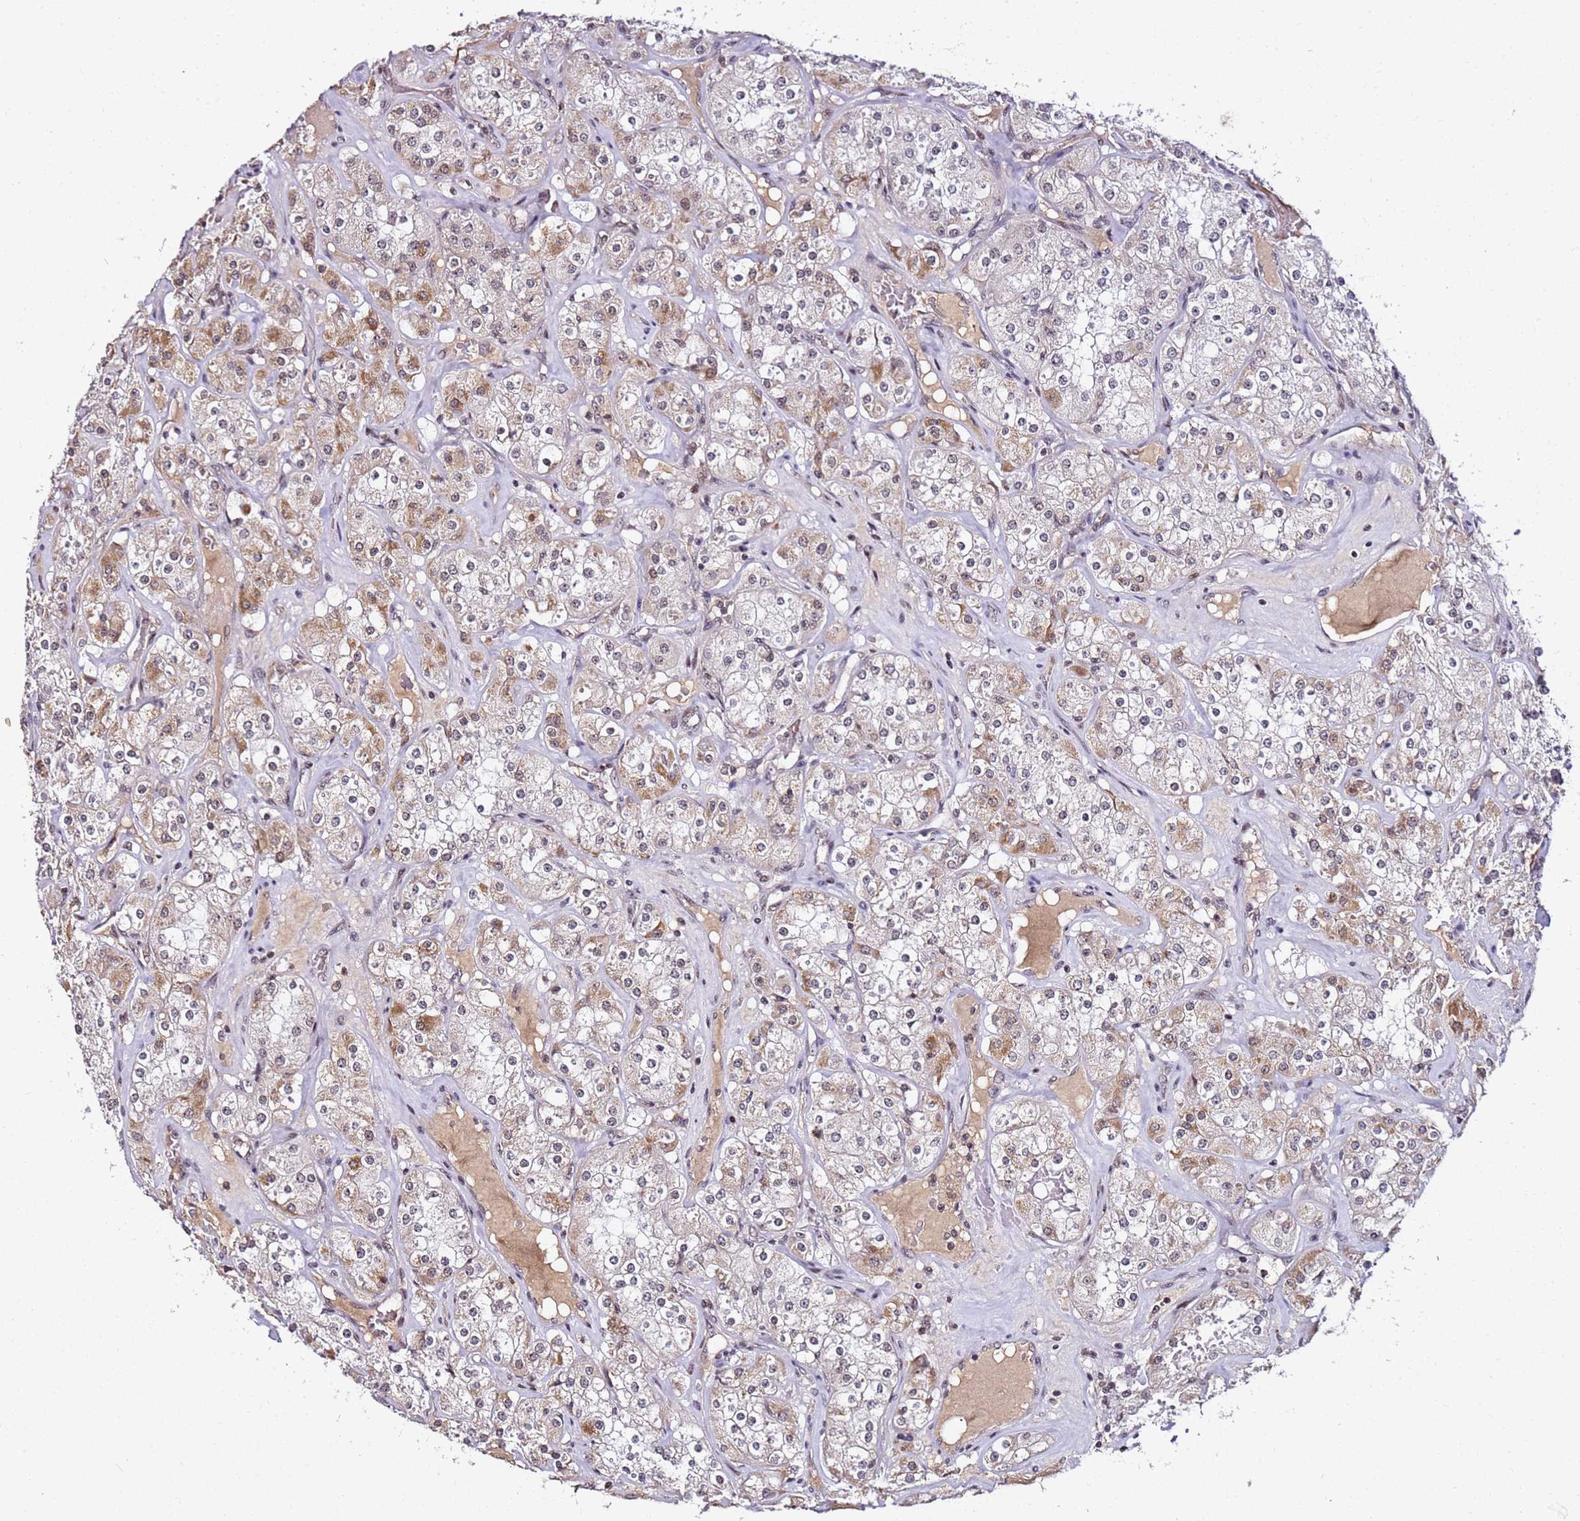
{"staining": {"intensity": "weak", "quantity": "<25%", "location": "nuclear"}, "tissue": "renal cancer", "cell_type": "Tumor cells", "image_type": "cancer", "snomed": [{"axis": "morphology", "description": "Adenocarcinoma, NOS"}, {"axis": "topography", "description": "Kidney"}], "caption": "A high-resolution photomicrograph shows immunohistochemistry (IHC) staining of renal cancer (adenocarcinoma), which displays no significant positivity in tumor cells.", "gene": "FCF1", "patient": {"sex": "male", "age": 77}}